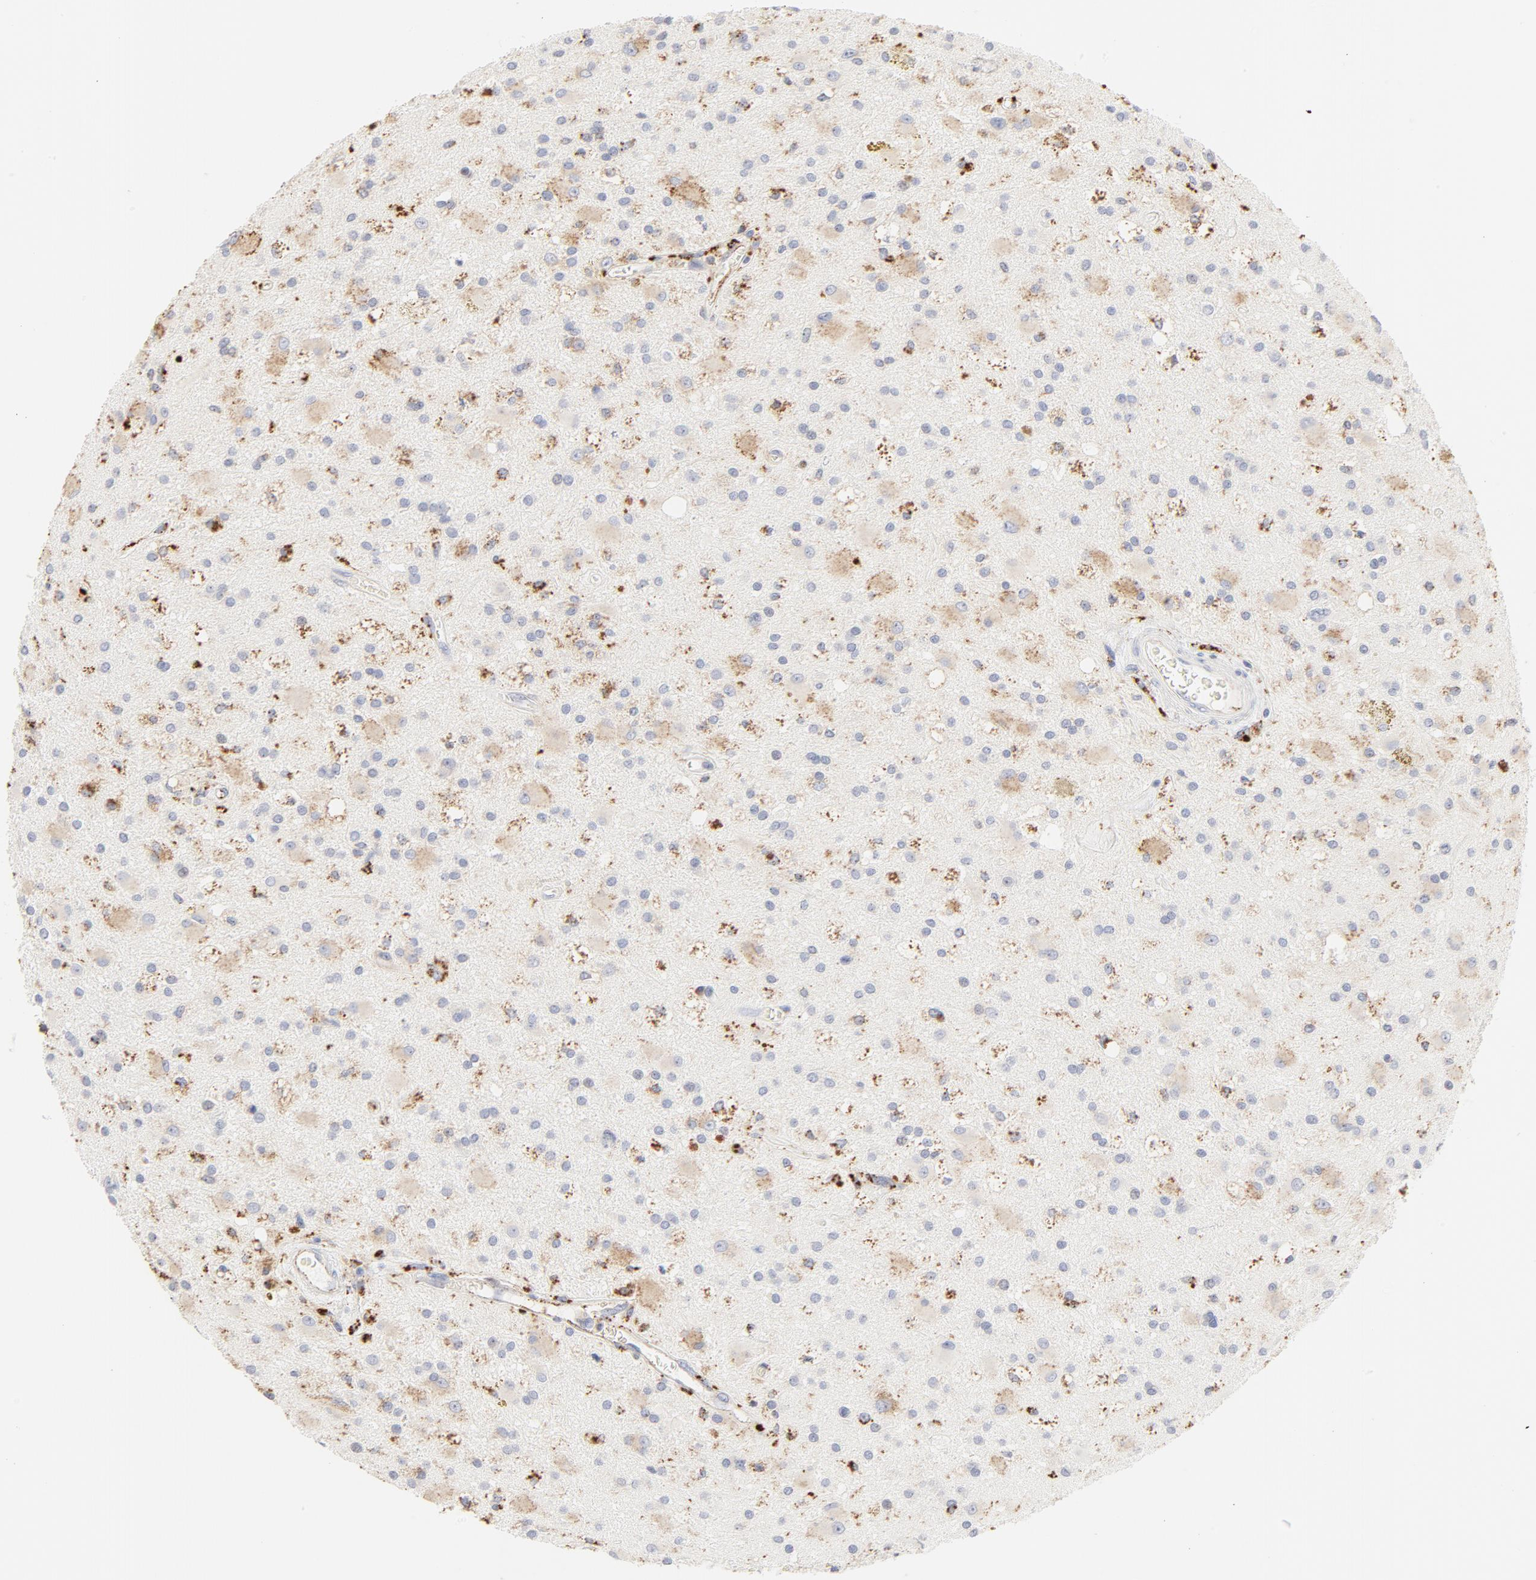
{"staining": {"intensity": "weak", "quantity": "<25%", "location": "cytoplasmic/membranous"}, "tissue": "glioma", "cell_type": "Tumor cells", "image_type": "cancer", "snomed": [{"axis": "morphology", "description": "Glioma, malignant, Low grade"}, {"axis": "topography", "description": "Brain"}], "caption": "The photomicrograph reveals no significant expression in tumor cells of malignant glioma (low-grade).", "gene": "CTSH", "patient": {"sex": "male", "age": 58}}